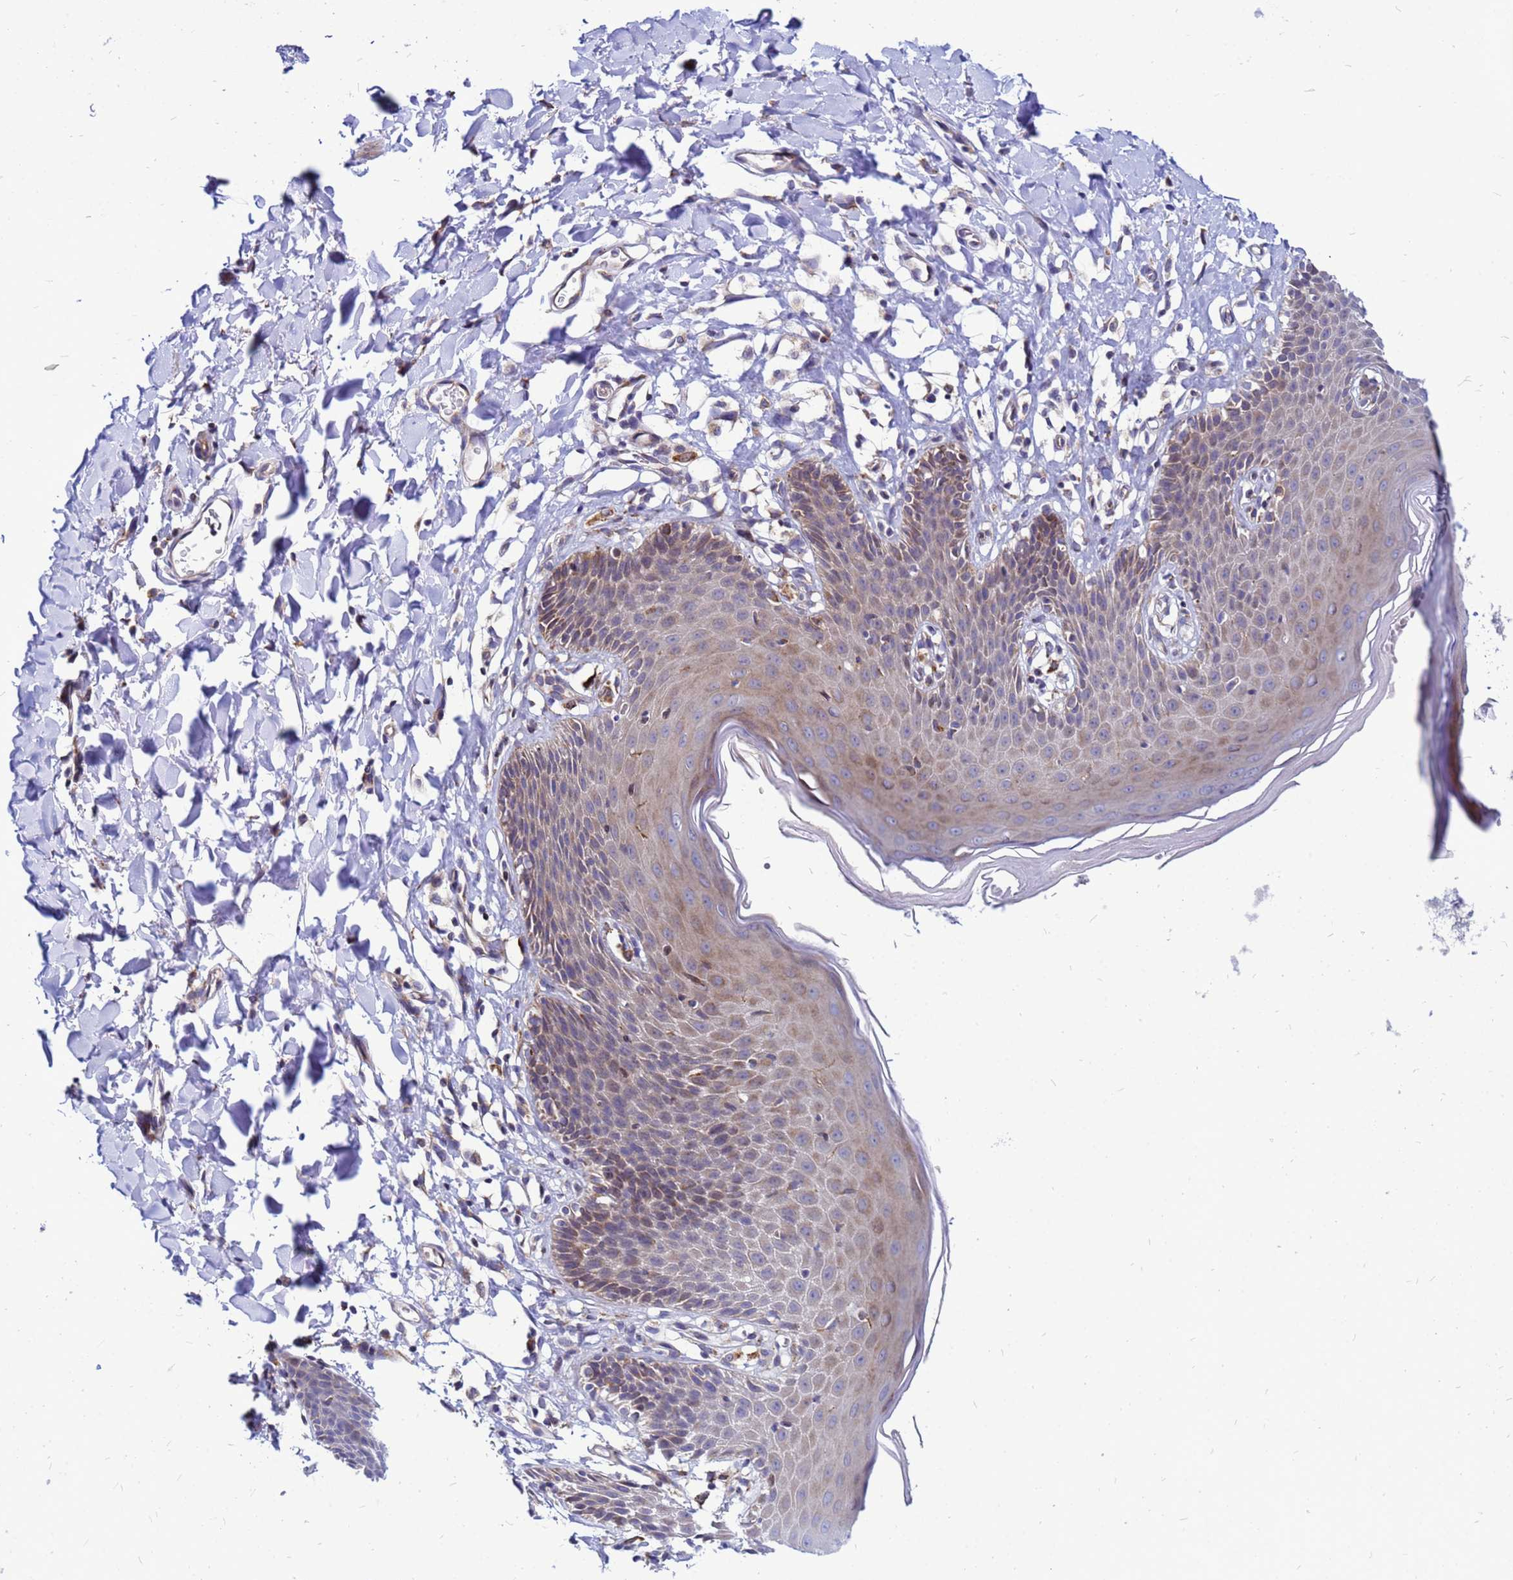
{"staining": {"intensity": "moderate", "quantity": ">75%", "location": "cytoplasmic/membranous"}, "tissue": "skin", "cell_type": "Epidermal cells", "image_type": "normal", "snomed": [{"axis": "morphology", "description": "Normal tissue, NOS"}, {"axis": "topography", "description": "Vulva"}], "caption": "IHC micrograph of unremarkable skin: human skin stained using IHC demonstrates medium levels of moderate protein expression localized specifically in the cytoplasmic/membranous of epidermal cells, appearing as a cytoplasmic/membranous brown color.", "gene": "FHIP1A", "patient": {"sex": "female", "age": 68}}